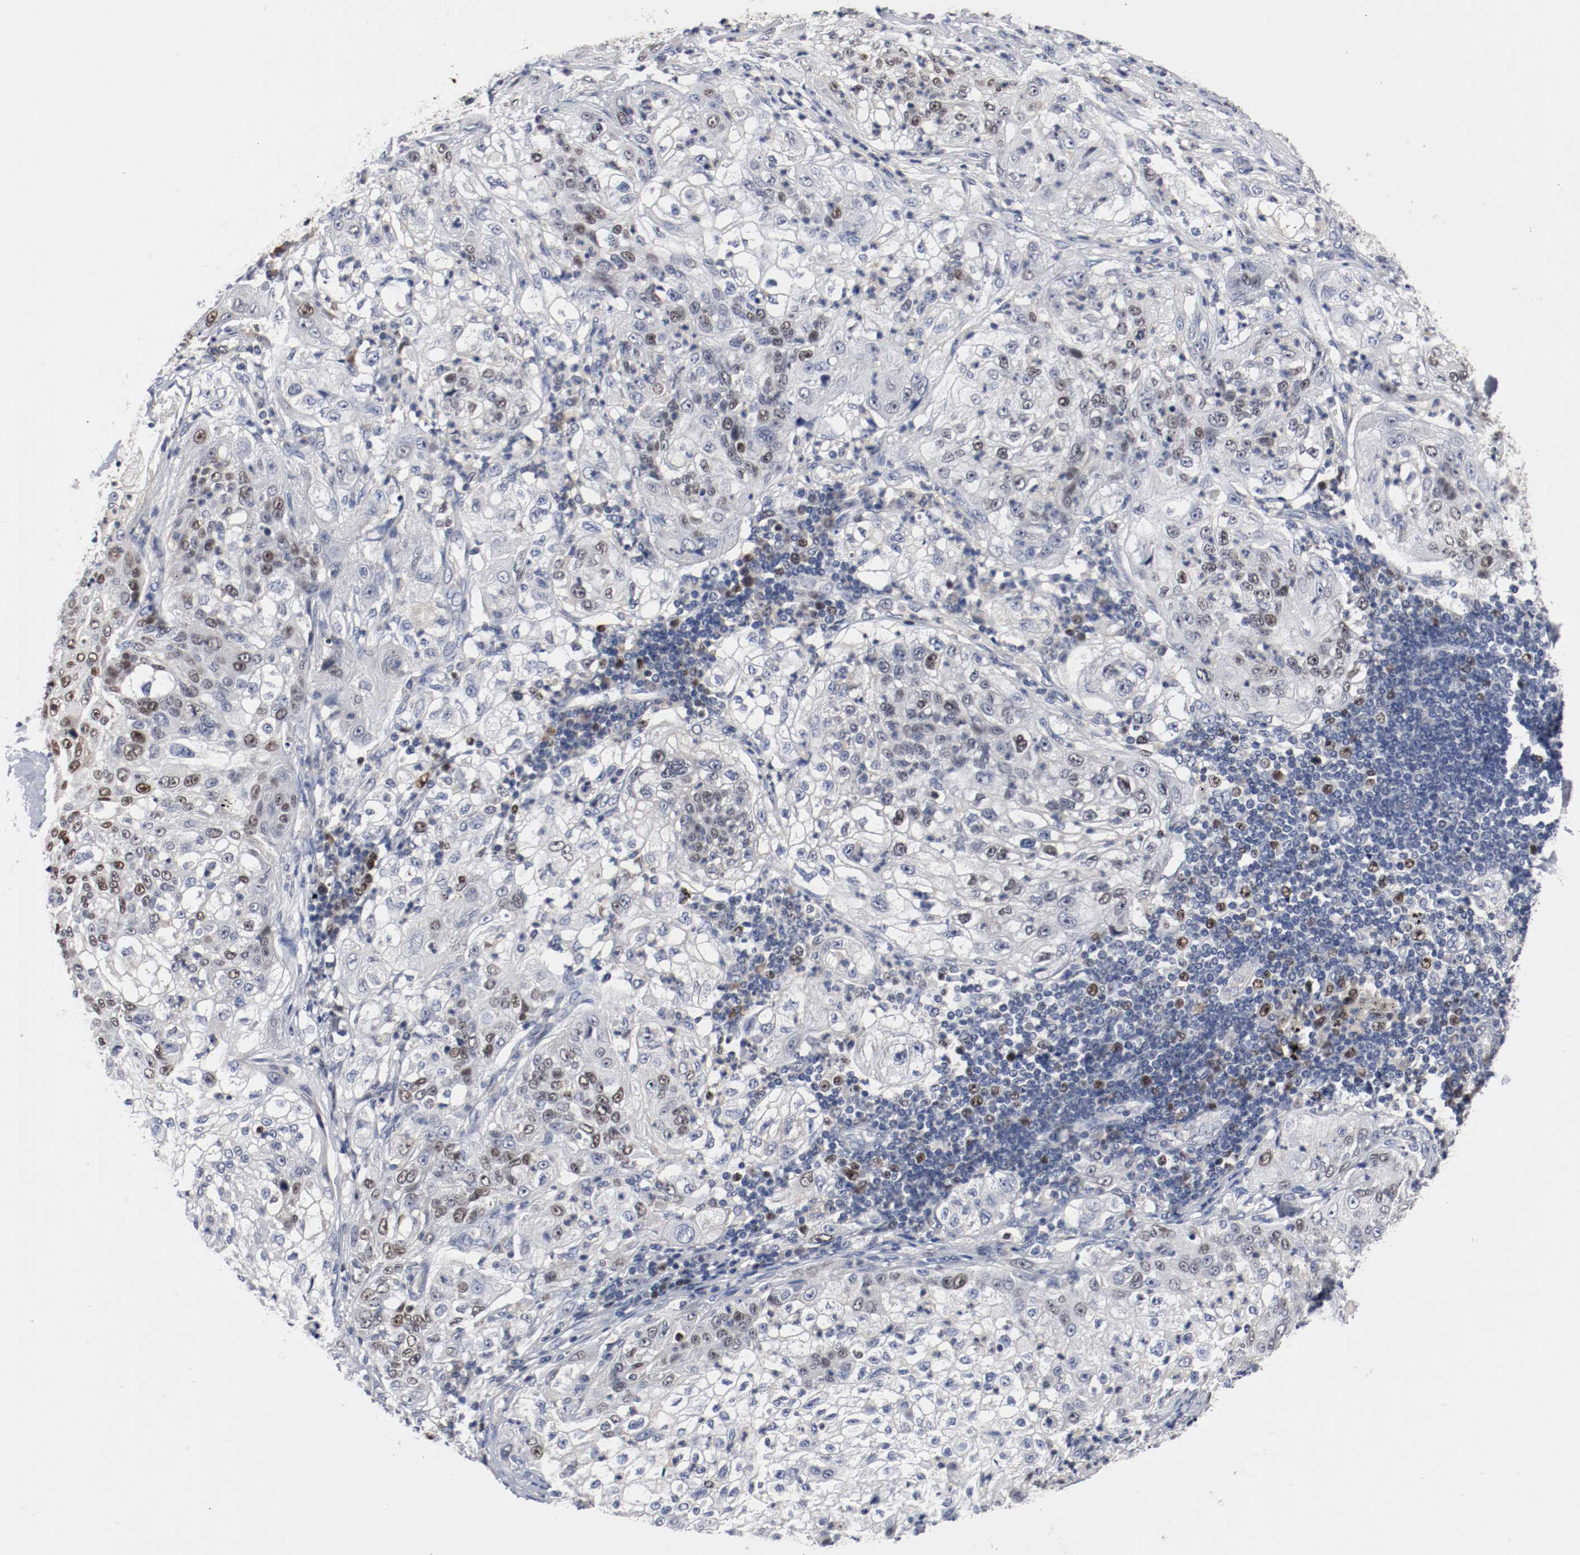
{"staining": {"intensity": "moderate", "quantity": "25%-75%", "location": "nuclear"}, "tissue": "lung cancer", "cell_type": "Tumor cells", "image_type": "cancer", "snomed": [{"axis": "morphology", "description": "Inflammation, NOS"}, {"axis": "morphology", "description": "Squamous cell carcinoma, NOS"}, {"axis": "topography", "description": "Lymph node"}, {"axis": "topography", "description": "Soft tissue"}, {"axis": "topography", "description": "Lung"}], "caption": "Tumor cells demonstrate moderate nuclear expression in about 25%-75% of cells in squamous cell carcinoma (lung).", "gene": "MCM6", "patient": {"sex": "male", "age": 66}}